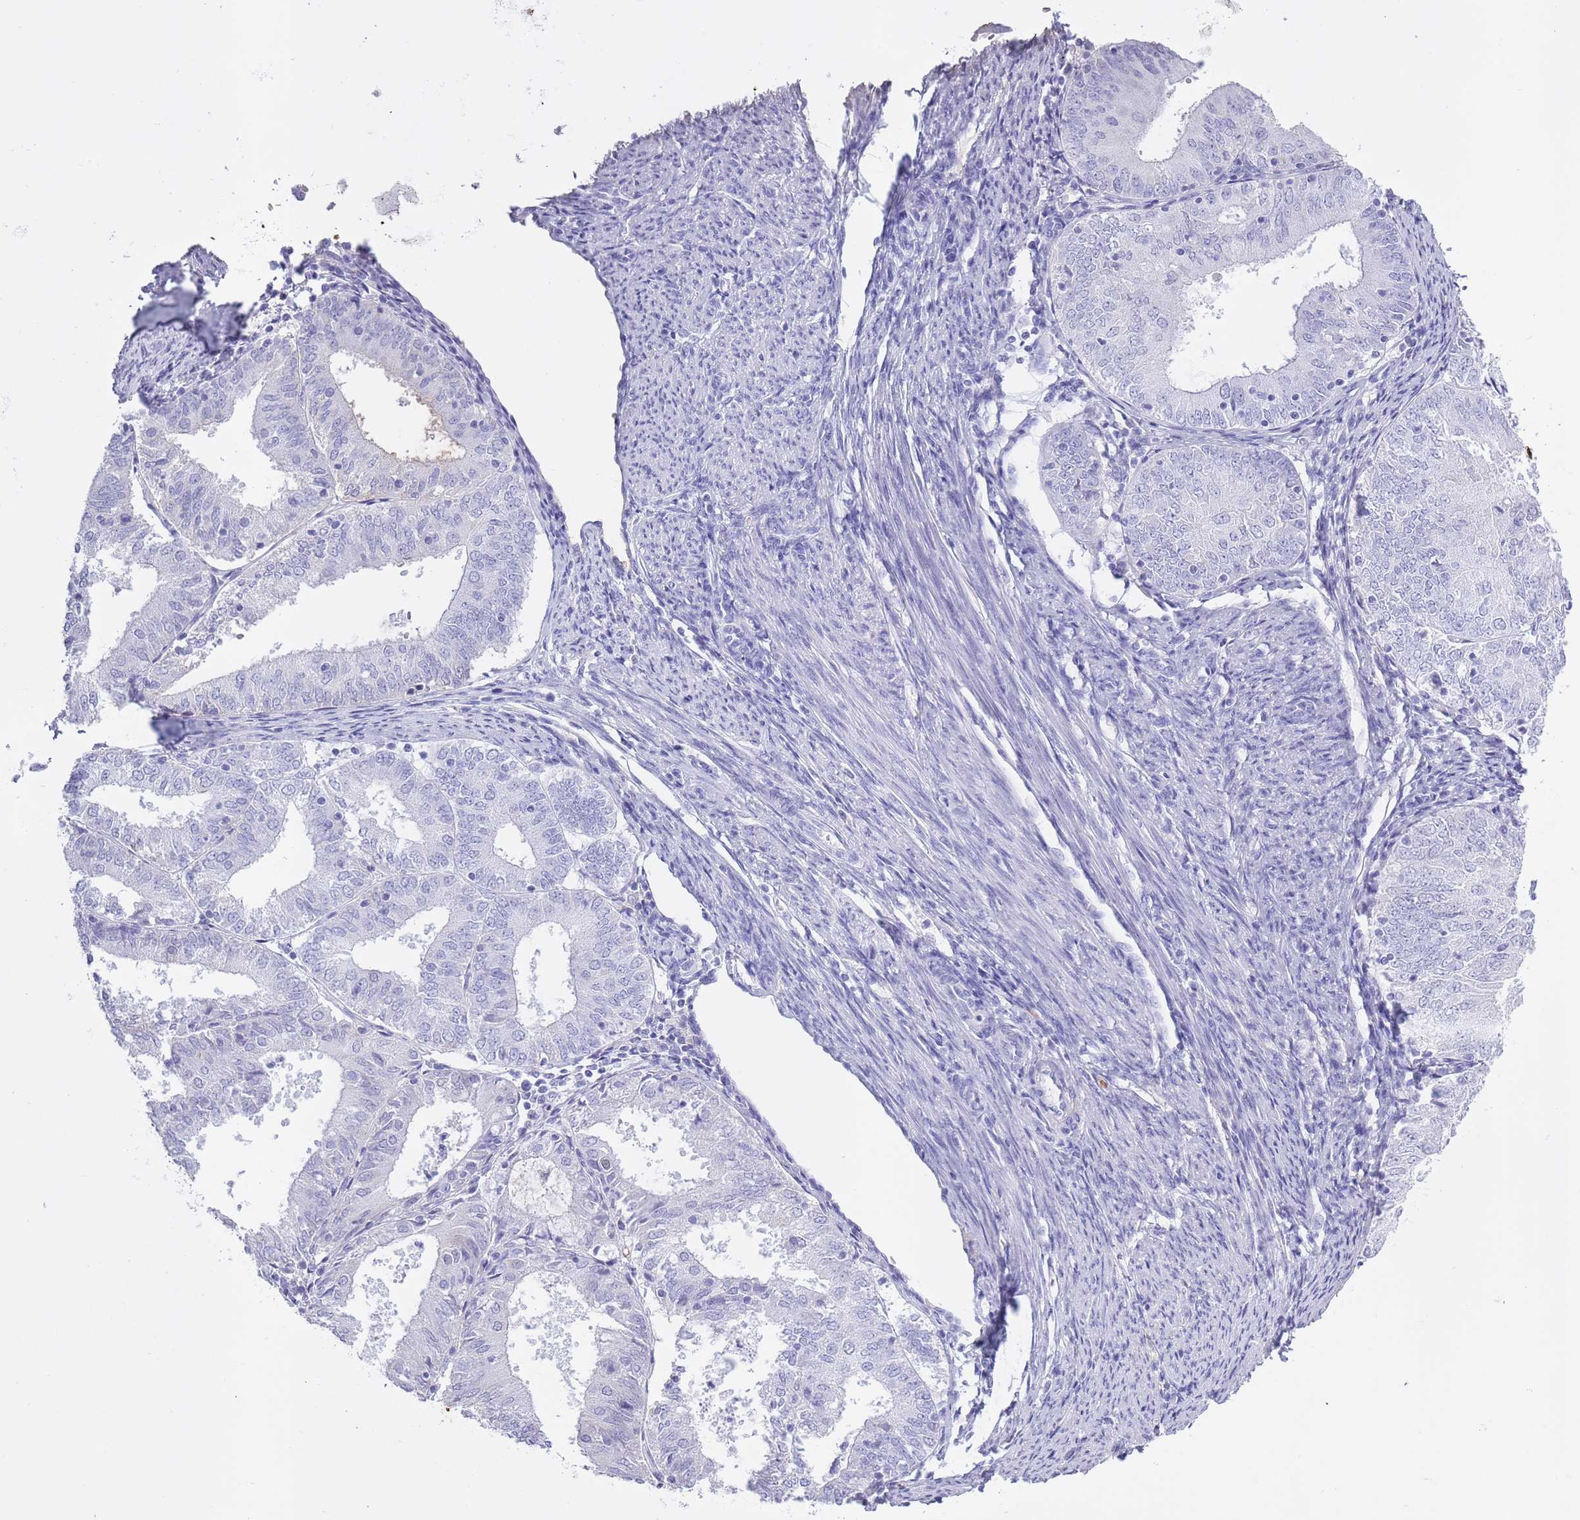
{"staining": {"intensity": "negative", "quantity": "none", "location": "none"}, "tissue": "endometrial cancer", "cell_type": "Tumor cells", "image_type": "cancer", "snomed": [{"axis": "morphology", "description": "Adenocarcinoma, NOS"}, {"axis": "topography", "description": "Endometrium"}], "caption": "An IHC photomicrograph of endometrial adenocarcinoma is shown. There is no staining in tumor cells of endometrial adenocarcinoma.", "gene": "AP3S2", "patient": {"sex": "female", "age": 57}}